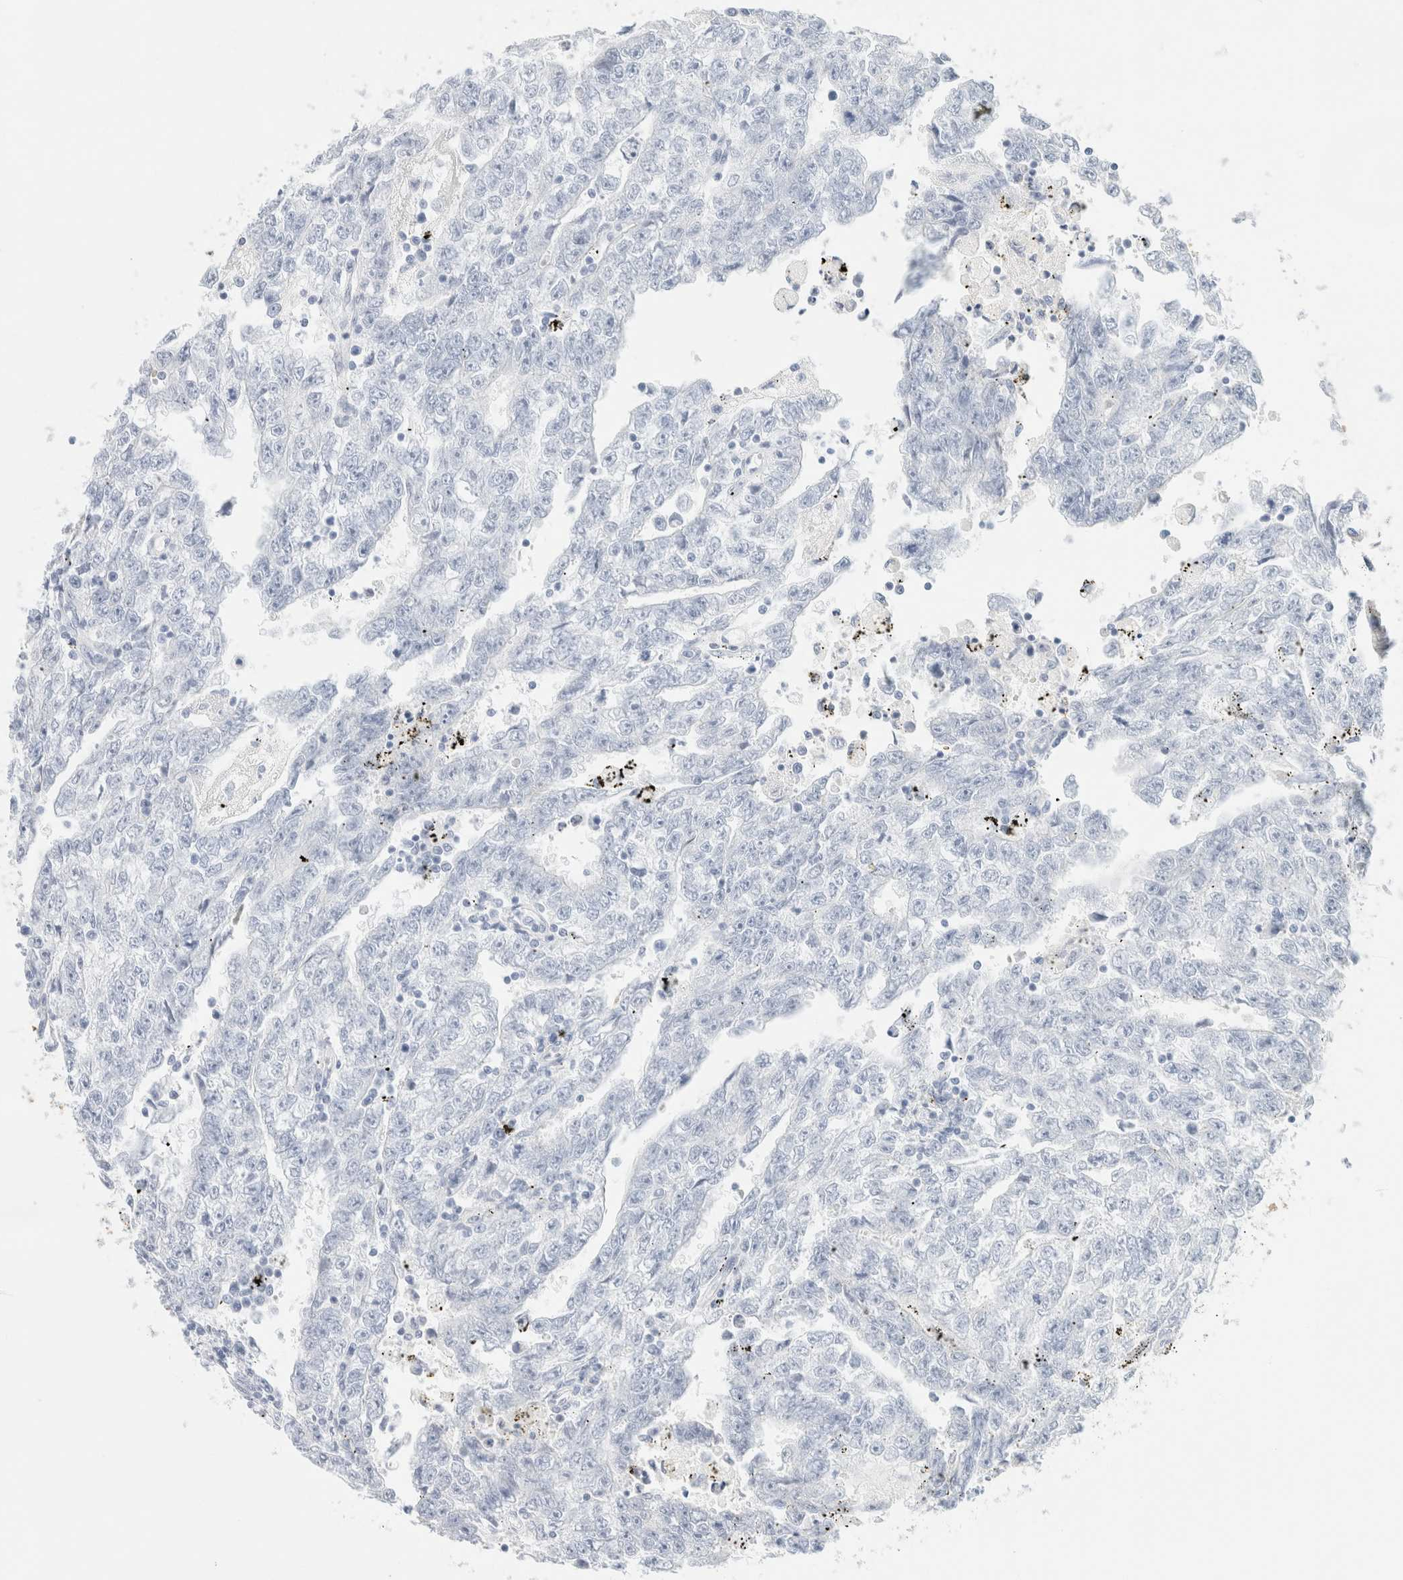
{"staining": {"intensity": "negative", "quantity": "none", "location": "none"}, "tissue": "testis cancer", "cell_type": "Tumor cells", "image_type": "cancer", "snomed": [{"axis": "morphology", "description": "Carcinoma, Embryonal, NOS"}, {"axis": "topography", "description": "Testis"}], "caption": "Protein analysis of testis embryonal carcinoma shows no significant expression in tumor cells.", "gene": "DPYS", "patient": {"sex": "male", "age": 25}}